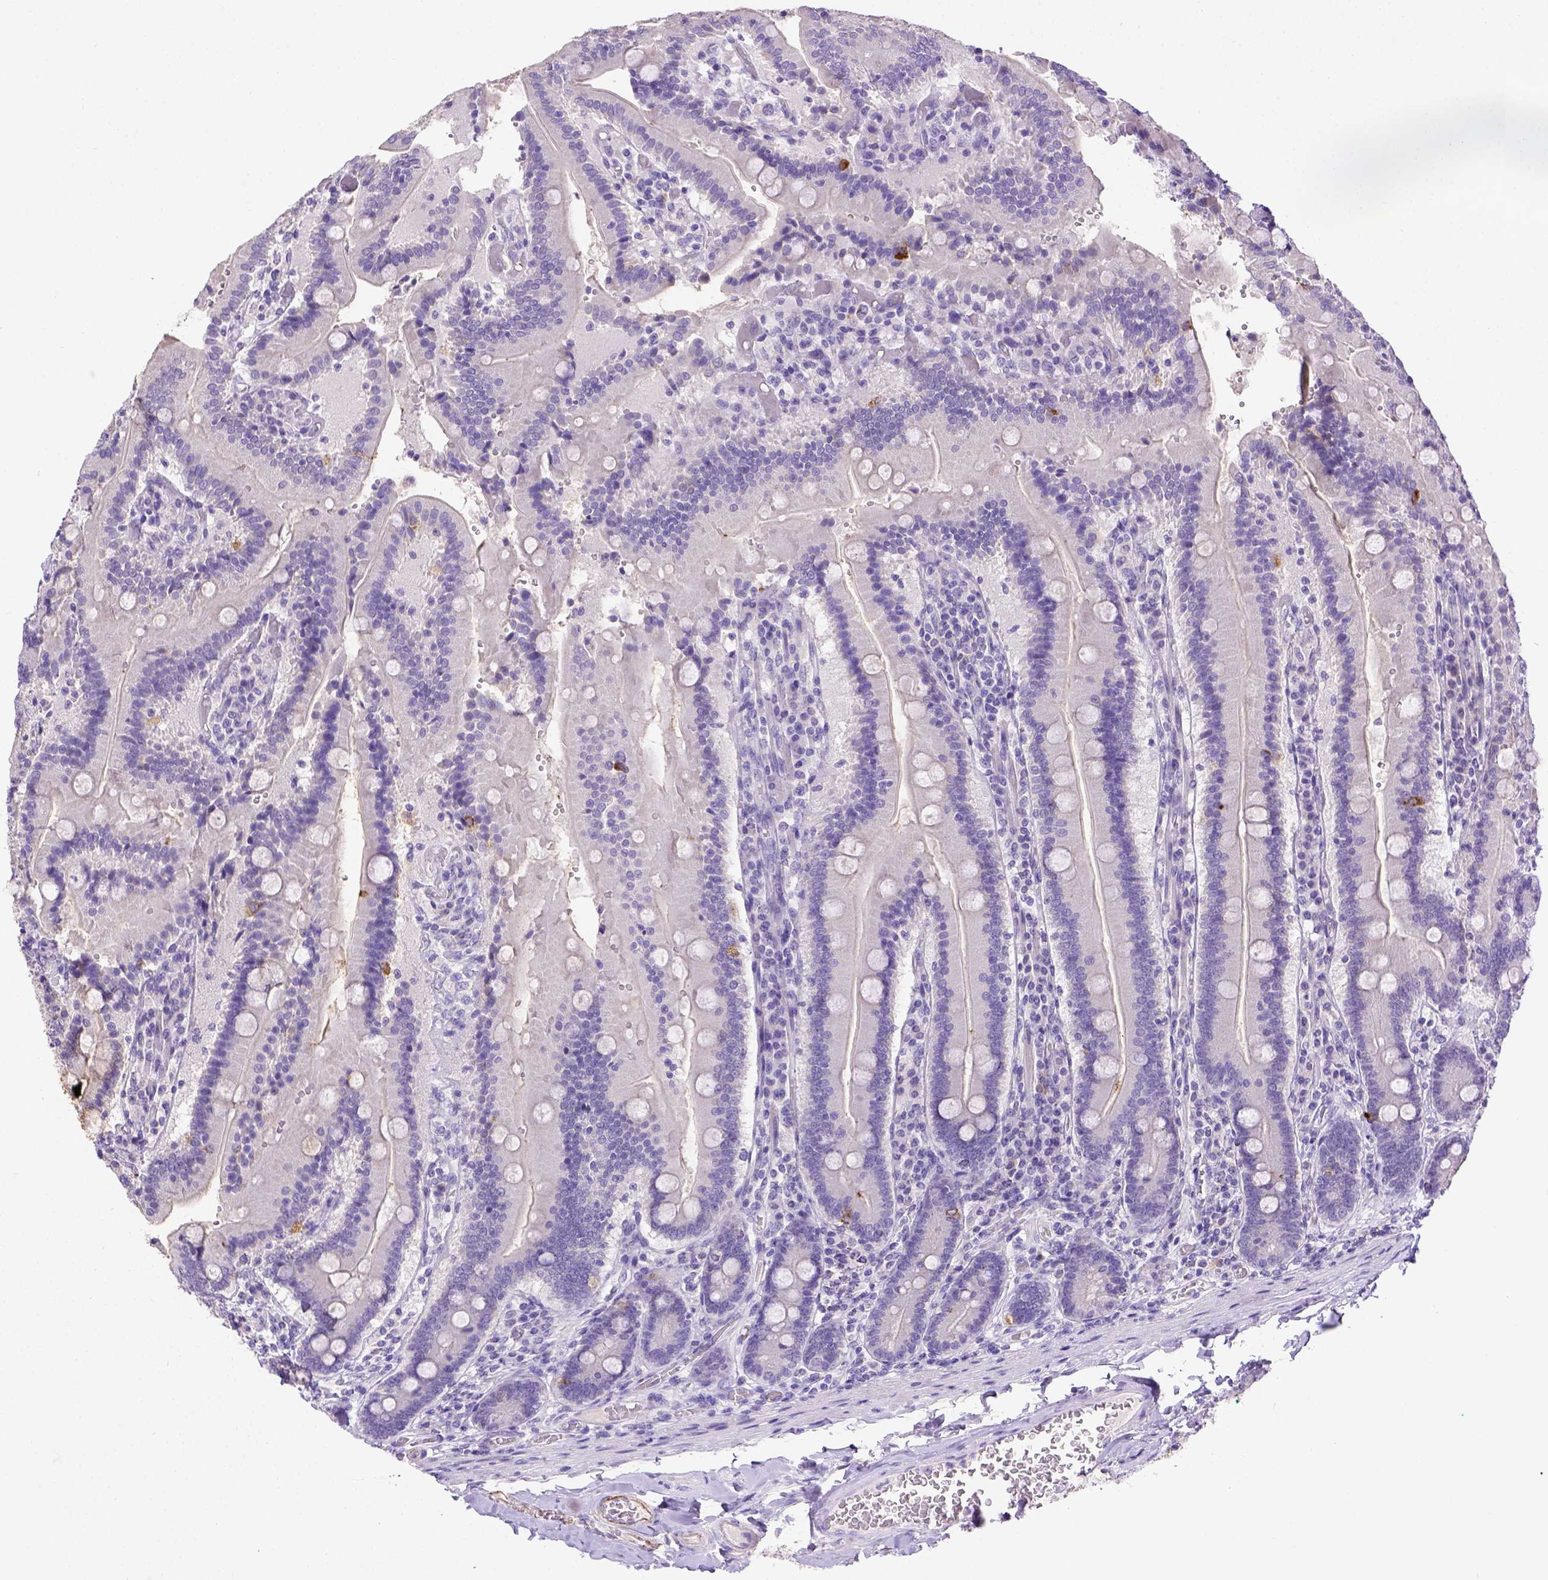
{"staining": {"intensity": "moderate", "quantity": "<25%", "location": "cytoplasmic/membranous"}, "tissue": "duodenum", "cell_type": "Glandular cells", "image_type": "normal", "snomed": [{"axis": "morphology", "description": "Normal tissue, NOS"}, {"axis": "topography", "description": "Duodenum"}], "caption": "Protein expression analysis of unremarkable human duodenum reveals moderate cytoplasmic/membranous positivity in approximately <25% of glandular cells.", "gene": "B3GAT1", "patient": {"sex": "female", "age": 62}}